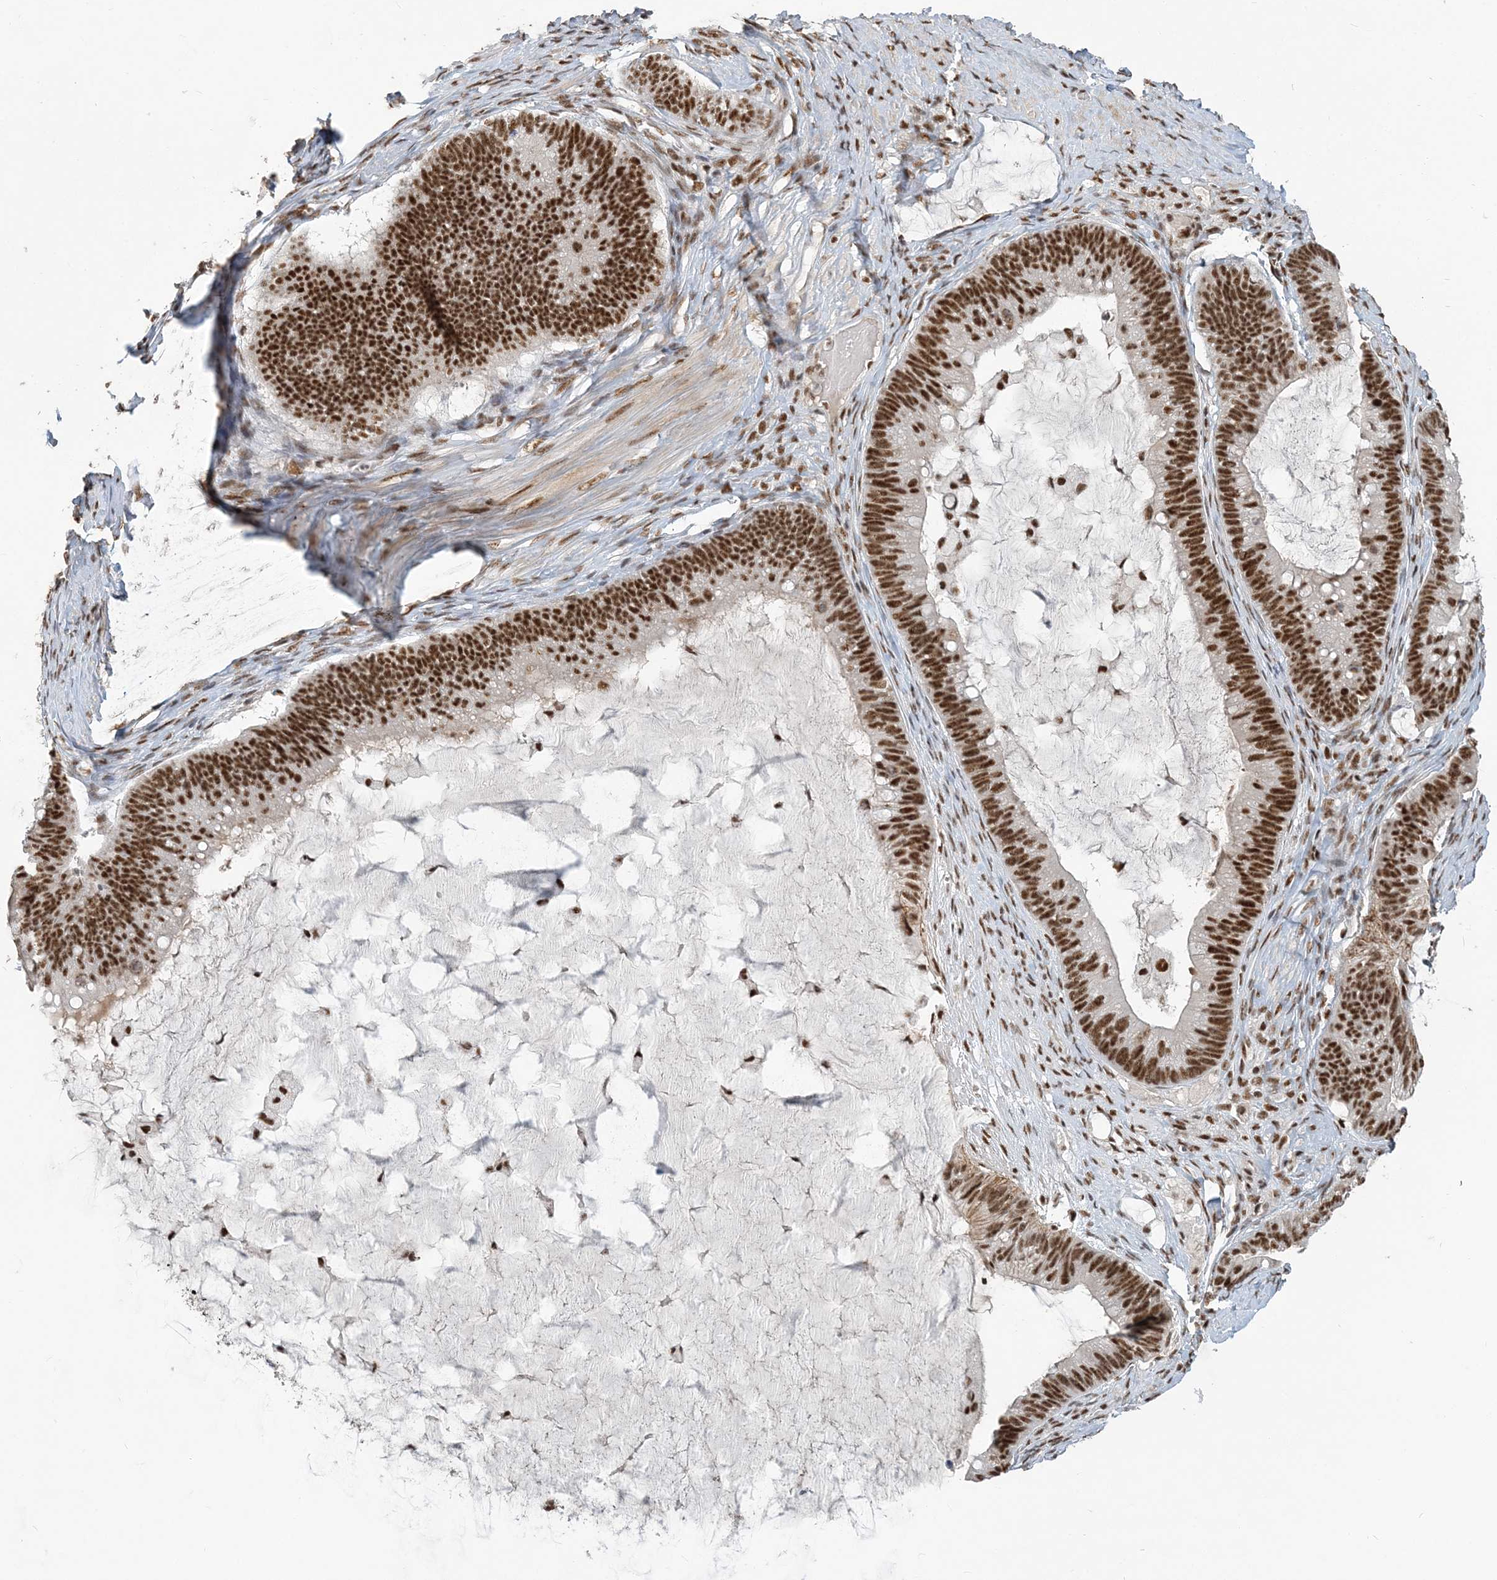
{"staining": {"intensity": "strong", "quantity": ">75%", "location": "nuclear"}, "tissue": "ovarian cancer", "cell_type": "Tumor cells", "image_type": "cancer", "snomed": [{"axis": "morphology", "description": "Cystadenocarcinoma, mucinous, NOS"}, {"axis": "topography", "description": "Ovary"}], "caption": "Immunohistochemistry (IHC) micrograph of ovarian mucinous cystadenocarcinoma stained for a protein (brown), which reveals high levels of strong nuclear positivity in about >75% of tumor cells.", "gene": "PLRG1", "patient": {"sex": "female", "age": 61}}